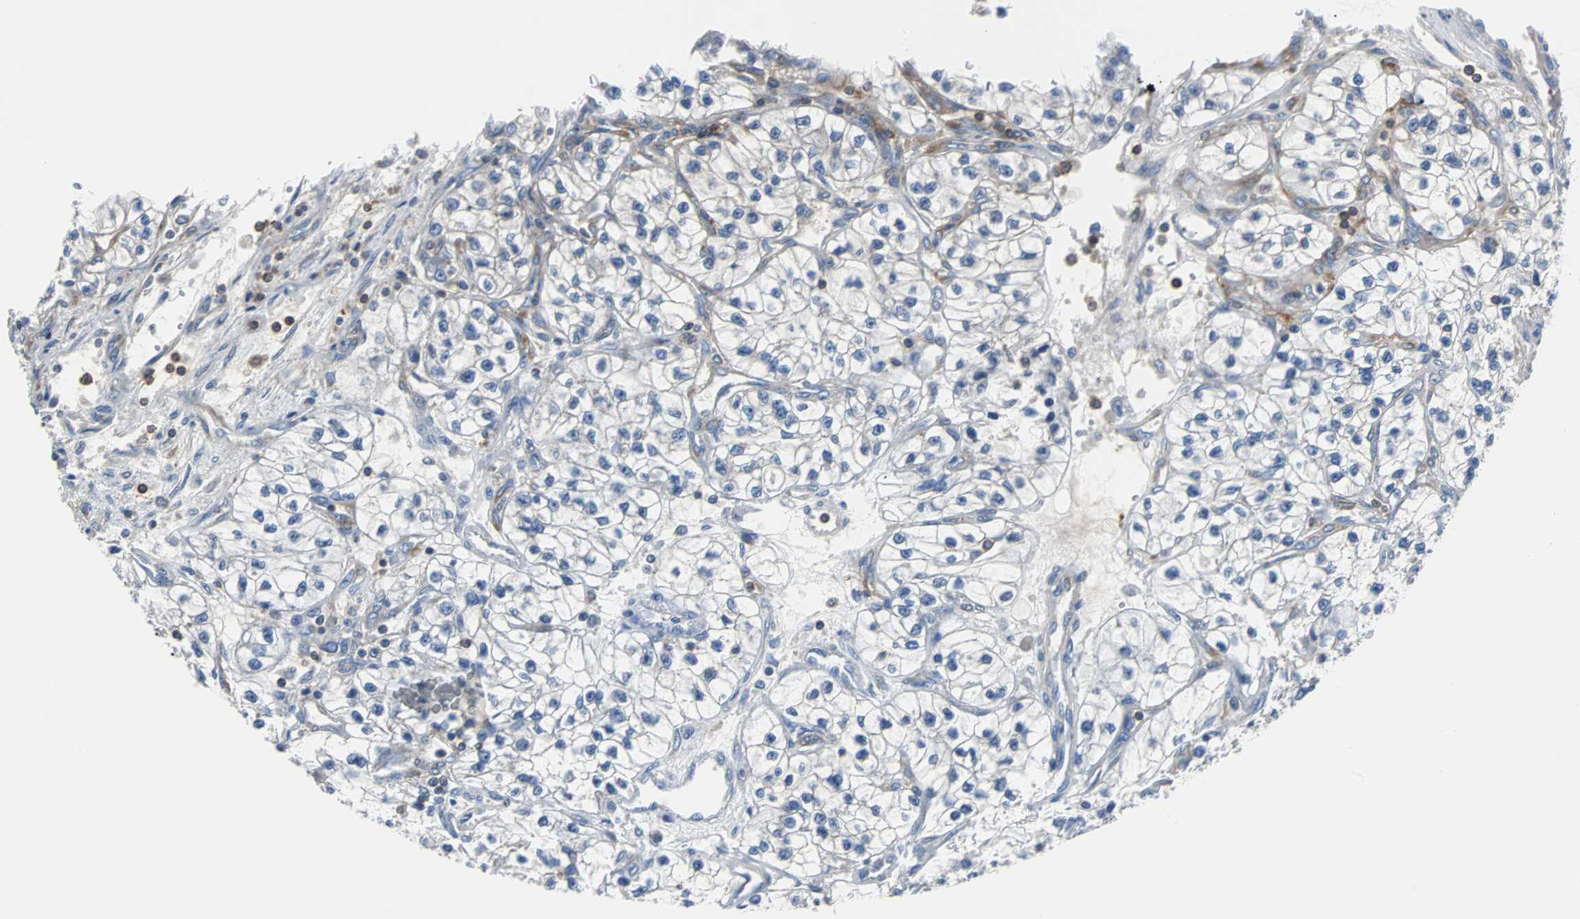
{"staining": {"intensity": "negative", "quantity": "none", "location": "none"}, "tissue": "renal cancer", "cell_type": "Tumor cells", "image_type": "cancer", "snomed": [{"axis": "morphology", "description": "Adenocarcinoma, NOS"}, {"axis": "topography", "description": "Kidney"}], "caption": "Tumor cells are negative for brown protein staining in renal cancer (adenocarcinoma). (DAB immunohistochemistry (IHC), high magnification).", "gene": "TSC22D4", "patient": {"sex": "female", "age": 57}}